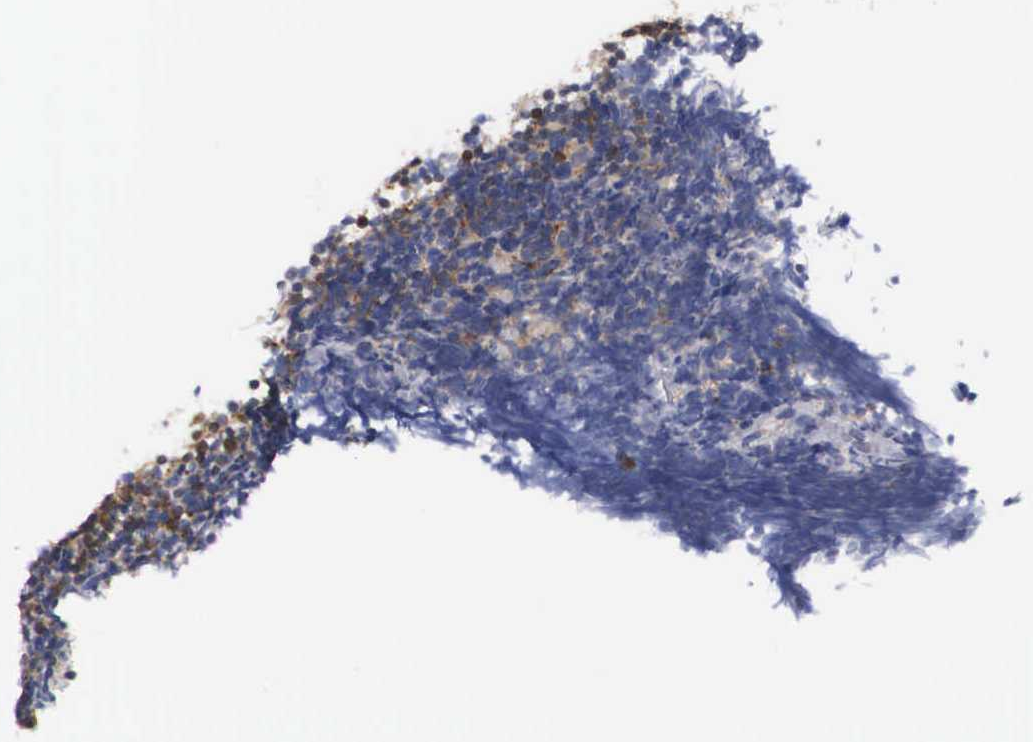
{"staining": {"intensity": "weak", "quantity": "25%-75%", "location": "cytoplasmic/membranous"}, "tissue": "lymphoma", "cell_type": "Tumor cells", "image_type": "cancer", "snomed": [{"axis": "morphology", "description": "Malignant lymphoma, non-Hodgkin's type, Low grade"}, {"axis": "topography", "description": "Lymph node"}], "caption": "Lymphoma tissue reveals weak cytoplasmic/membranous expression in about 25%-75% of tumor cells (DAB IHC, brown staining for protein, blue staining for nuclei).", "gene": "ADSL", "patient": {"sex": "female", "age": 51}}